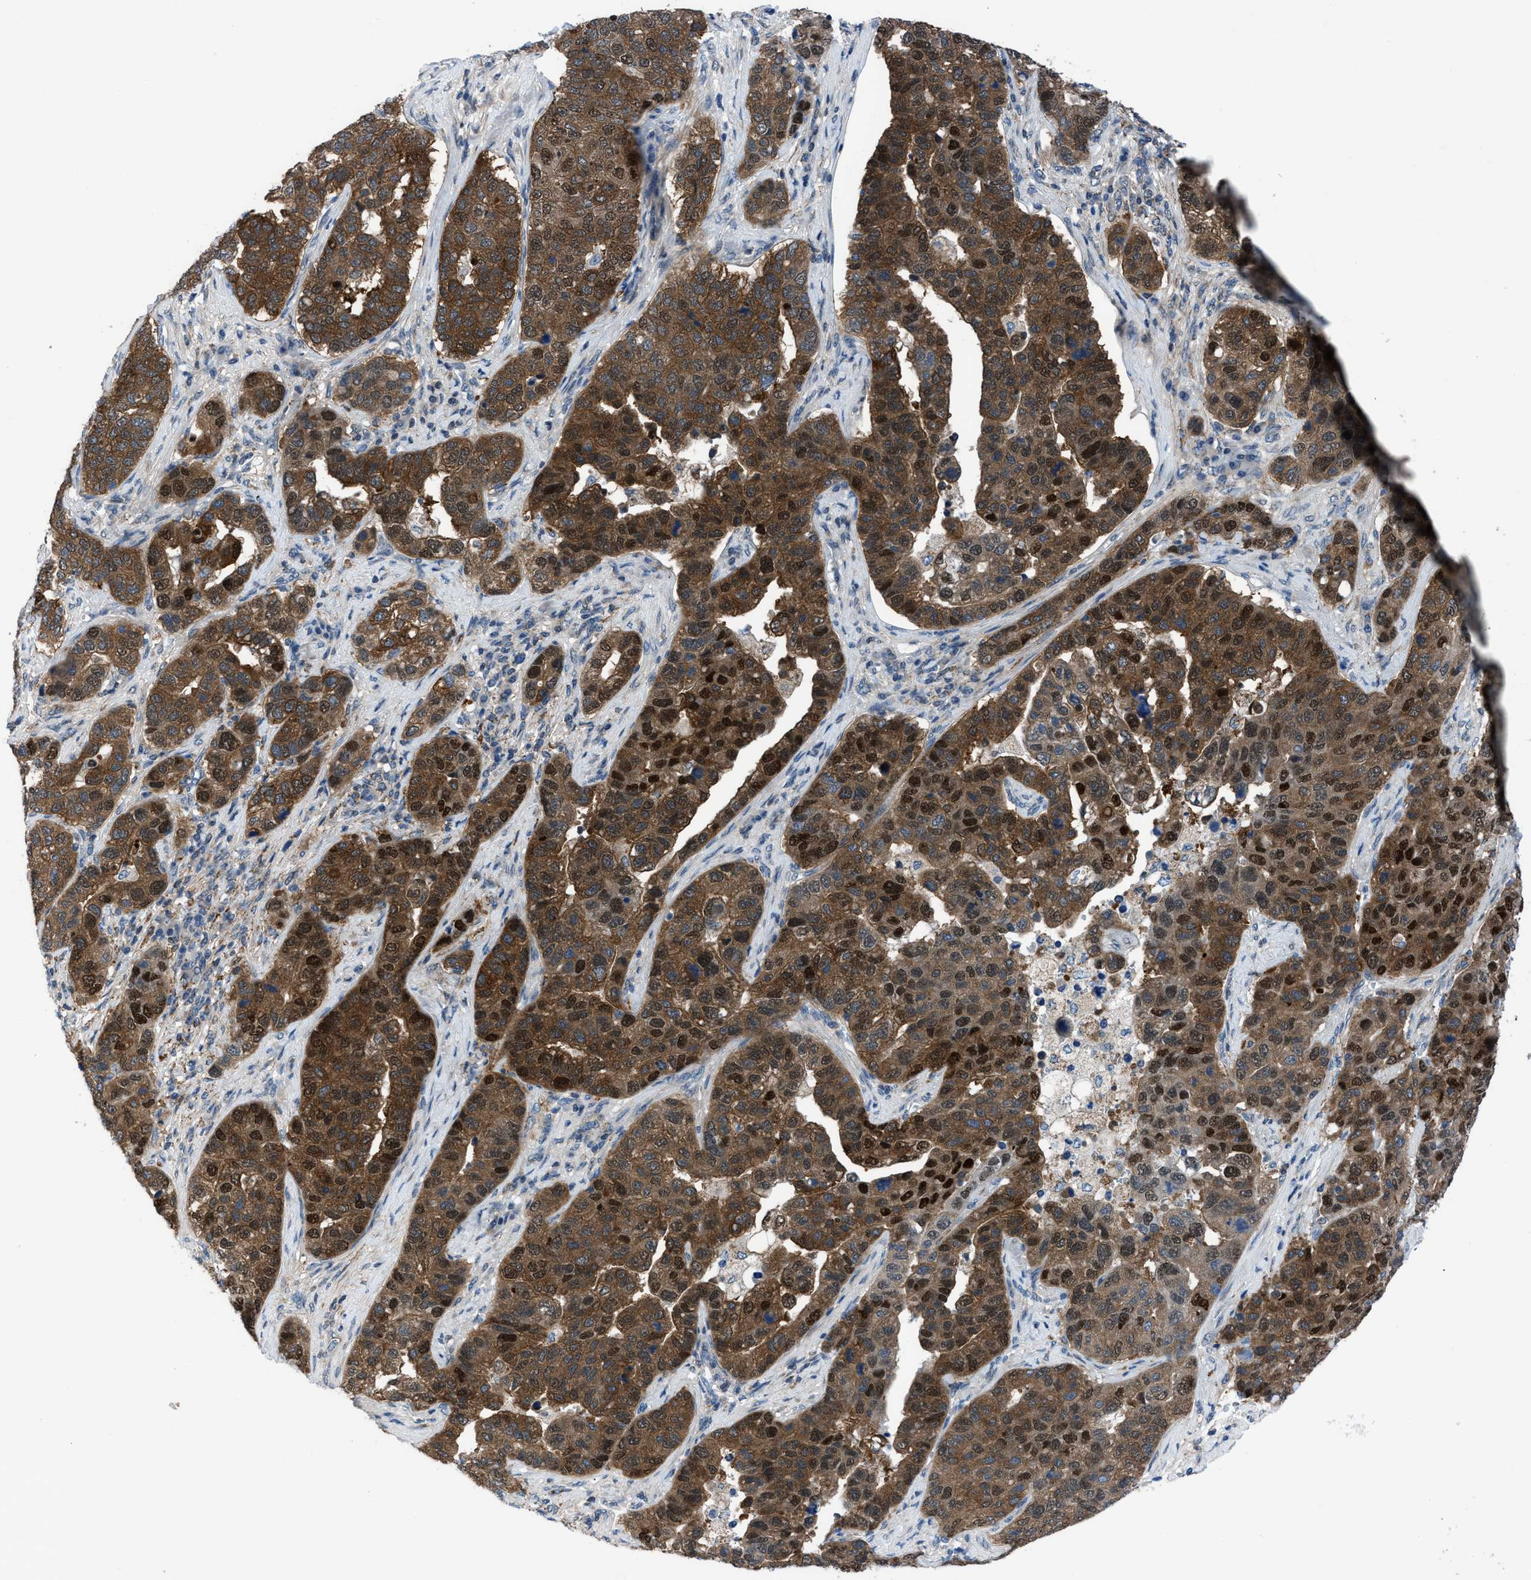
{"staining": {"intensity": "strong", "quantity": ">75%", "location": "cytoplasmic/membranous,nuclear"}, "tissue": "pancreatic cancer", "cell_type": "Tumor cells", "image_type": "cancer", "snomed": [{"axis": "morphology", "description": "Adenocarcinoma, NOS"}, {"axis": "topography", "description": "Pancreas"}], "caption": "IHC (DAB (3,3'-diaminobenzidine)) staining of pancreatic adenocarcinoma shows strong cytoplasmic/membranous and nuclear protein expression in about >75% of tumor cells.", "gene": "TMEM45B", "patient": {"sex": "female", "age": 61}}